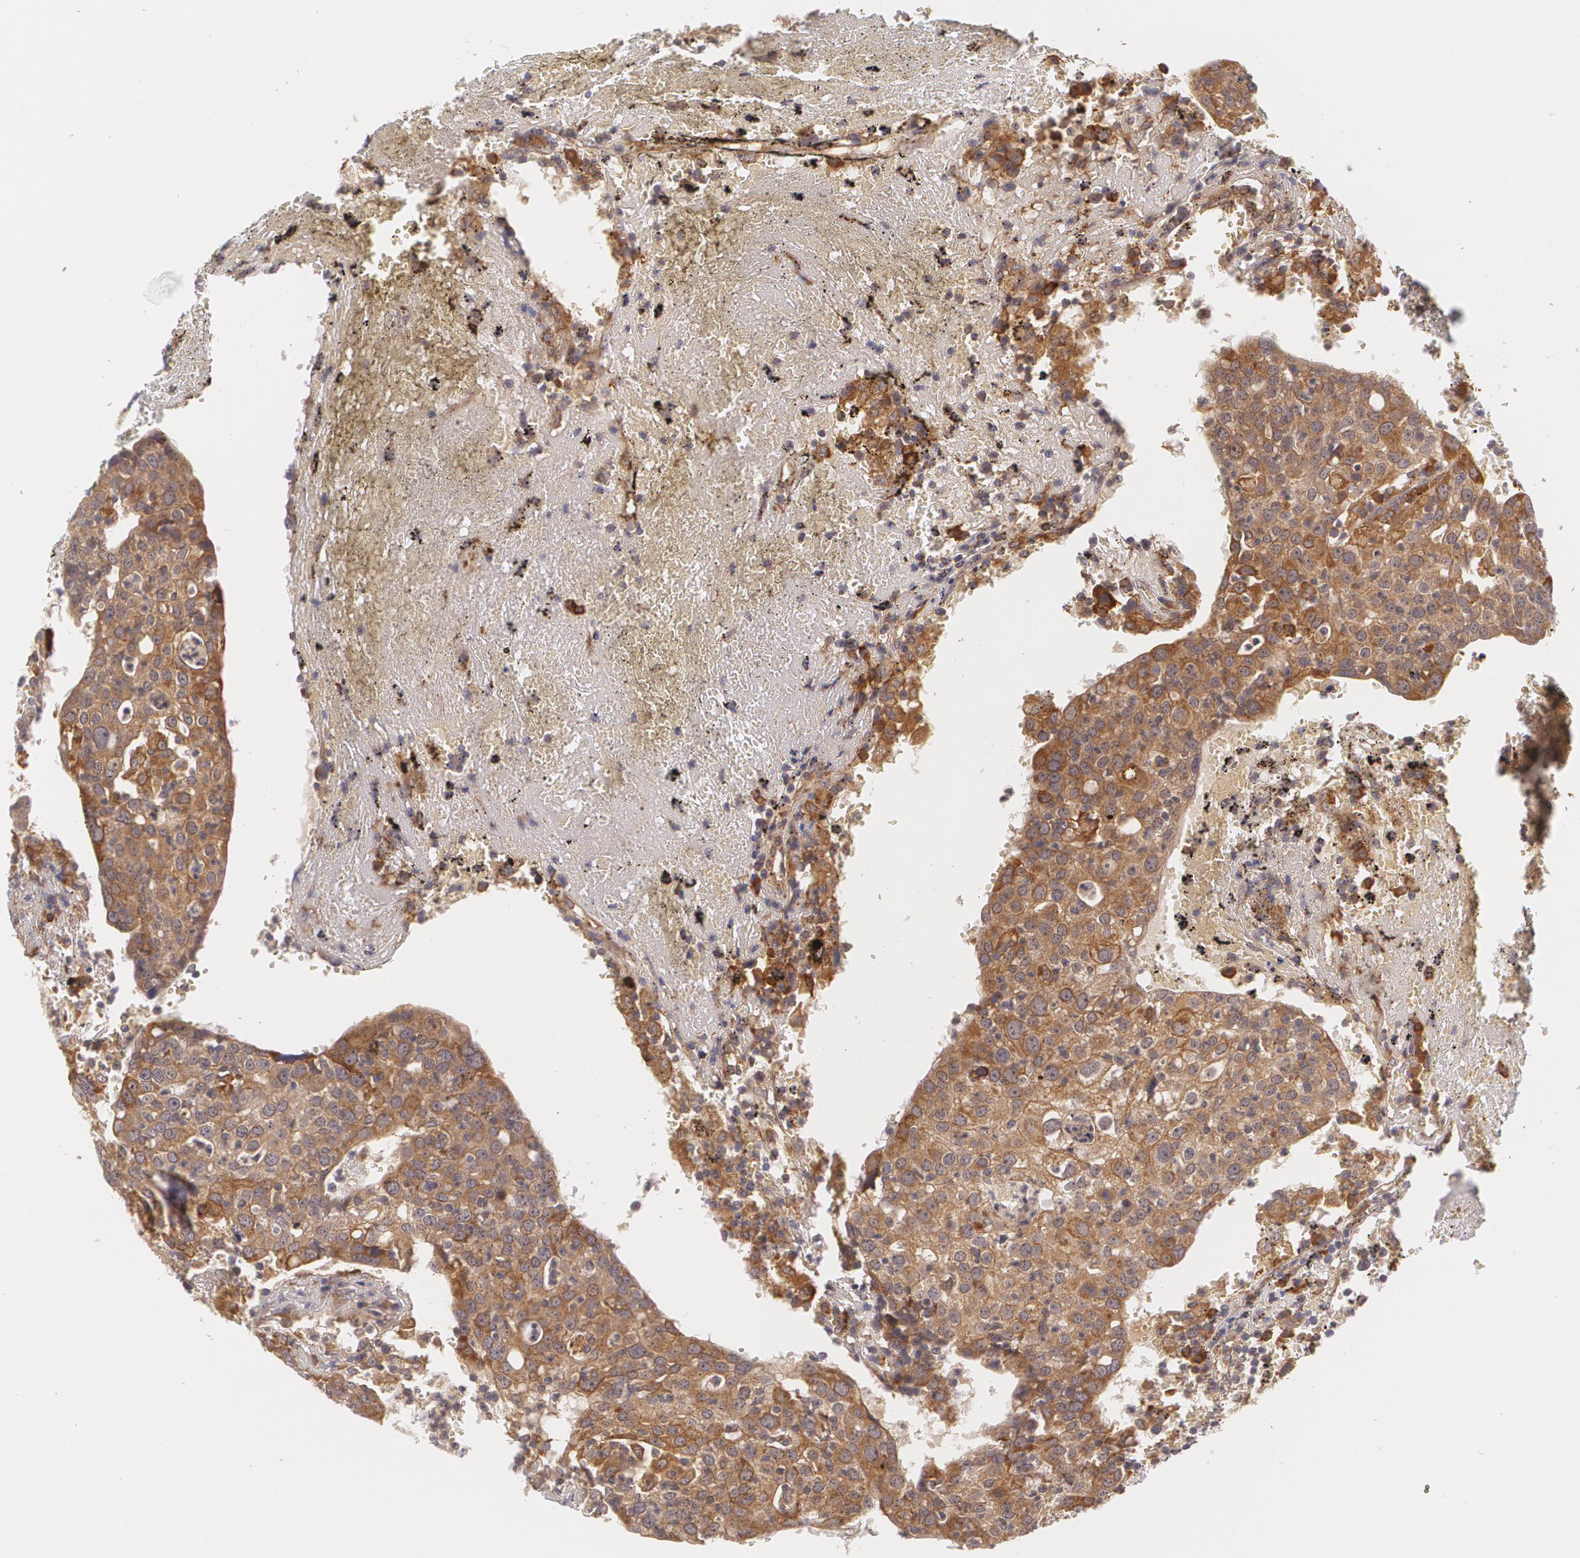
{"staining": {"intensity": "moderate", "quantity": ">75%", "location": "cytoplasmic/membranous"}, "tissue": "head and neck cancer", "cell_type": "Tumor cells", "image_type": "cancer", "snomed": [{"axis": "morphology", "description": "Adenocarcinoma, NOS"}, {"axis": "topography", "description": "Salivary gland"}, {"axis": "topography", "description": "Head-Neck"}], "caption": "Adenocarcinoma (head and neck) tissue reveals moderate cytoplasmic/membranous staining in about >75% of tumor cells", "gene": "CCL17", "patient": {"sex": "female", "age": 65}}